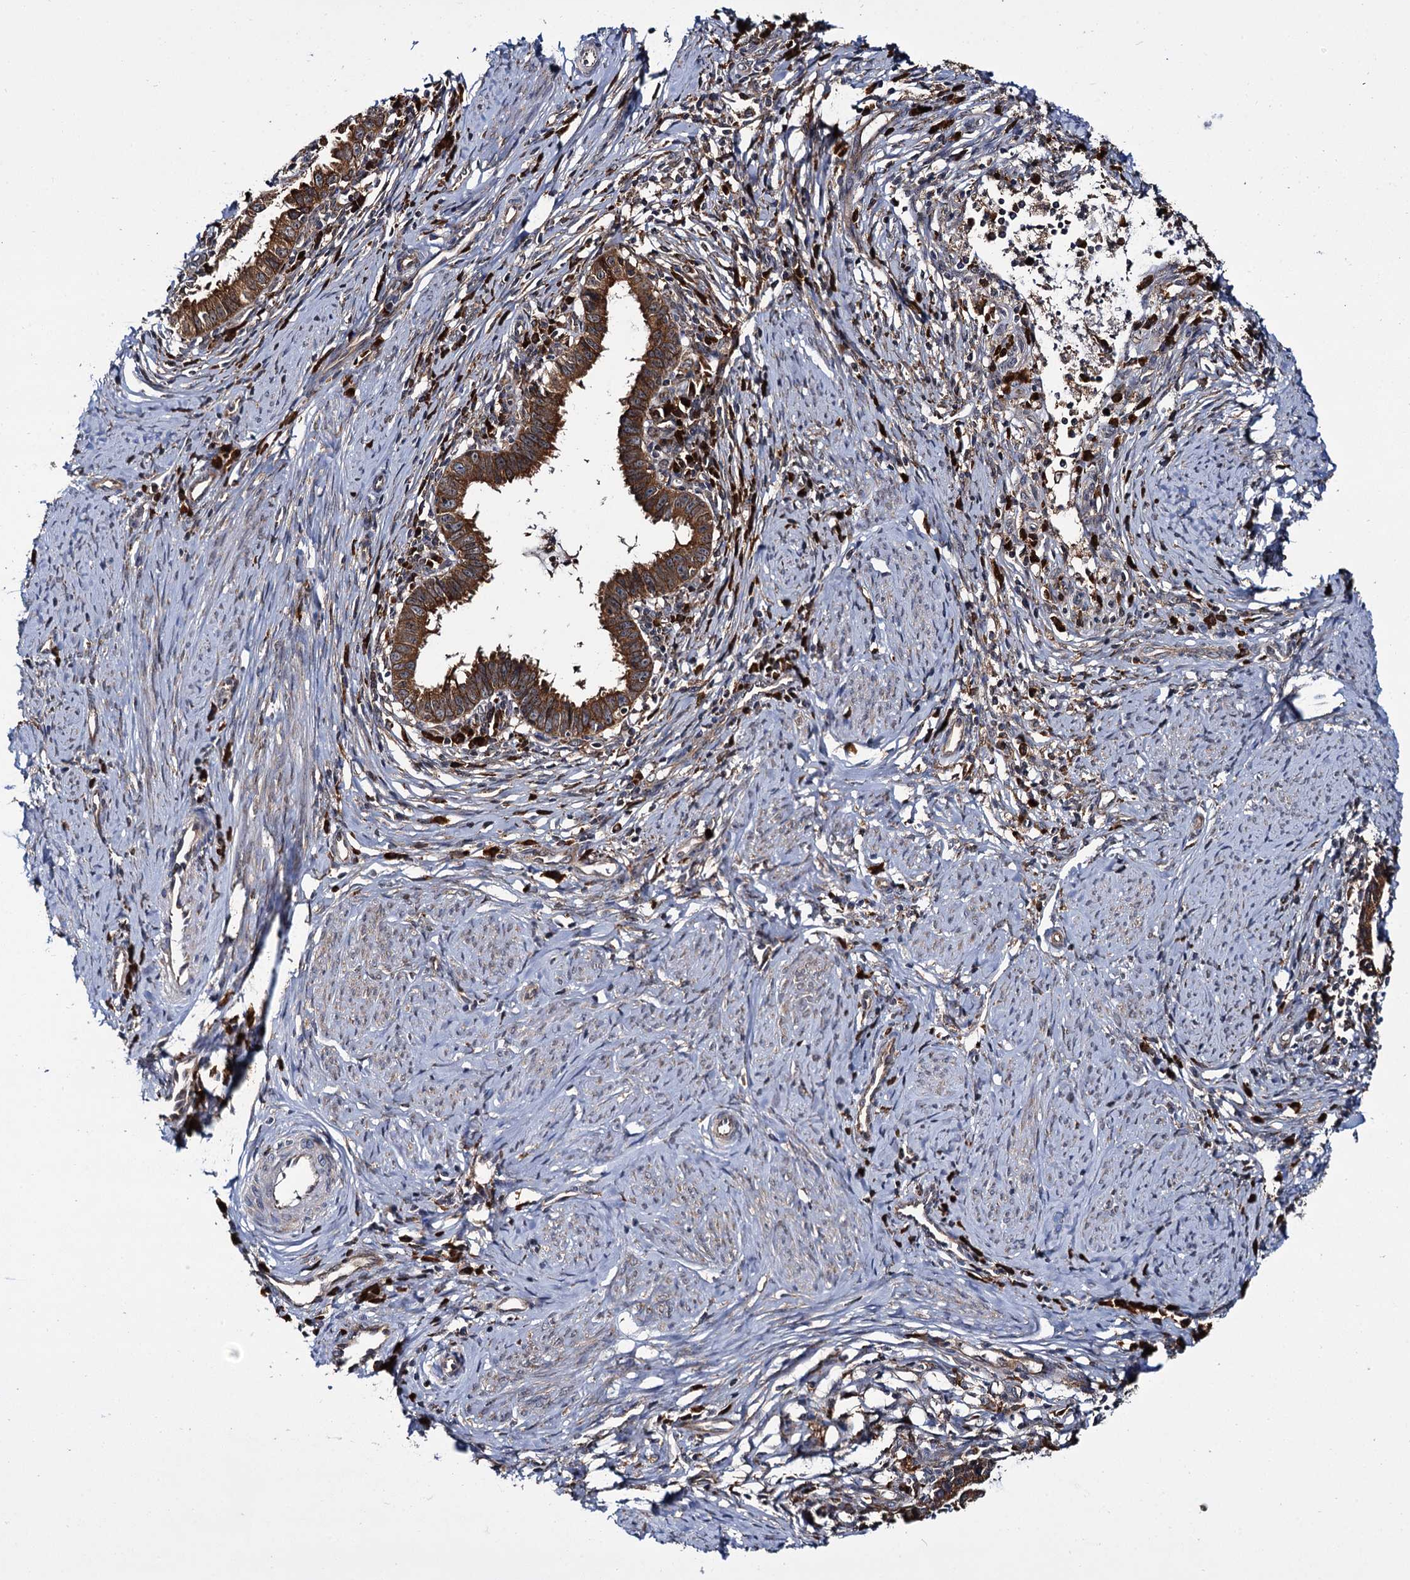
{"staining": {"intensity": "strong", "quantity": ">75%", "location": "cytoplasmic/membranous"}, "tissue": "cervical cancer", "cell_type": "Tumor cells", "image_type": "cancer", "snomed": [{"axis": "morphology", "description": "Adenocarcinoma, NOS"}, {"axis": "topography", "description": "Cervix"}], "caption": "High-magnification brightfield microscopy of cervical adenocarcinoma stained with DAB (brown) and counterstained with hematoxylin (blue). tumor cells exhibit strong cytoplasmic/membranous positivity is appreciated in approximately>75% of cells. Nuclei are stained in blue.", "gene": "UFM1", "patient": {"sex": "female", "age": 36}}